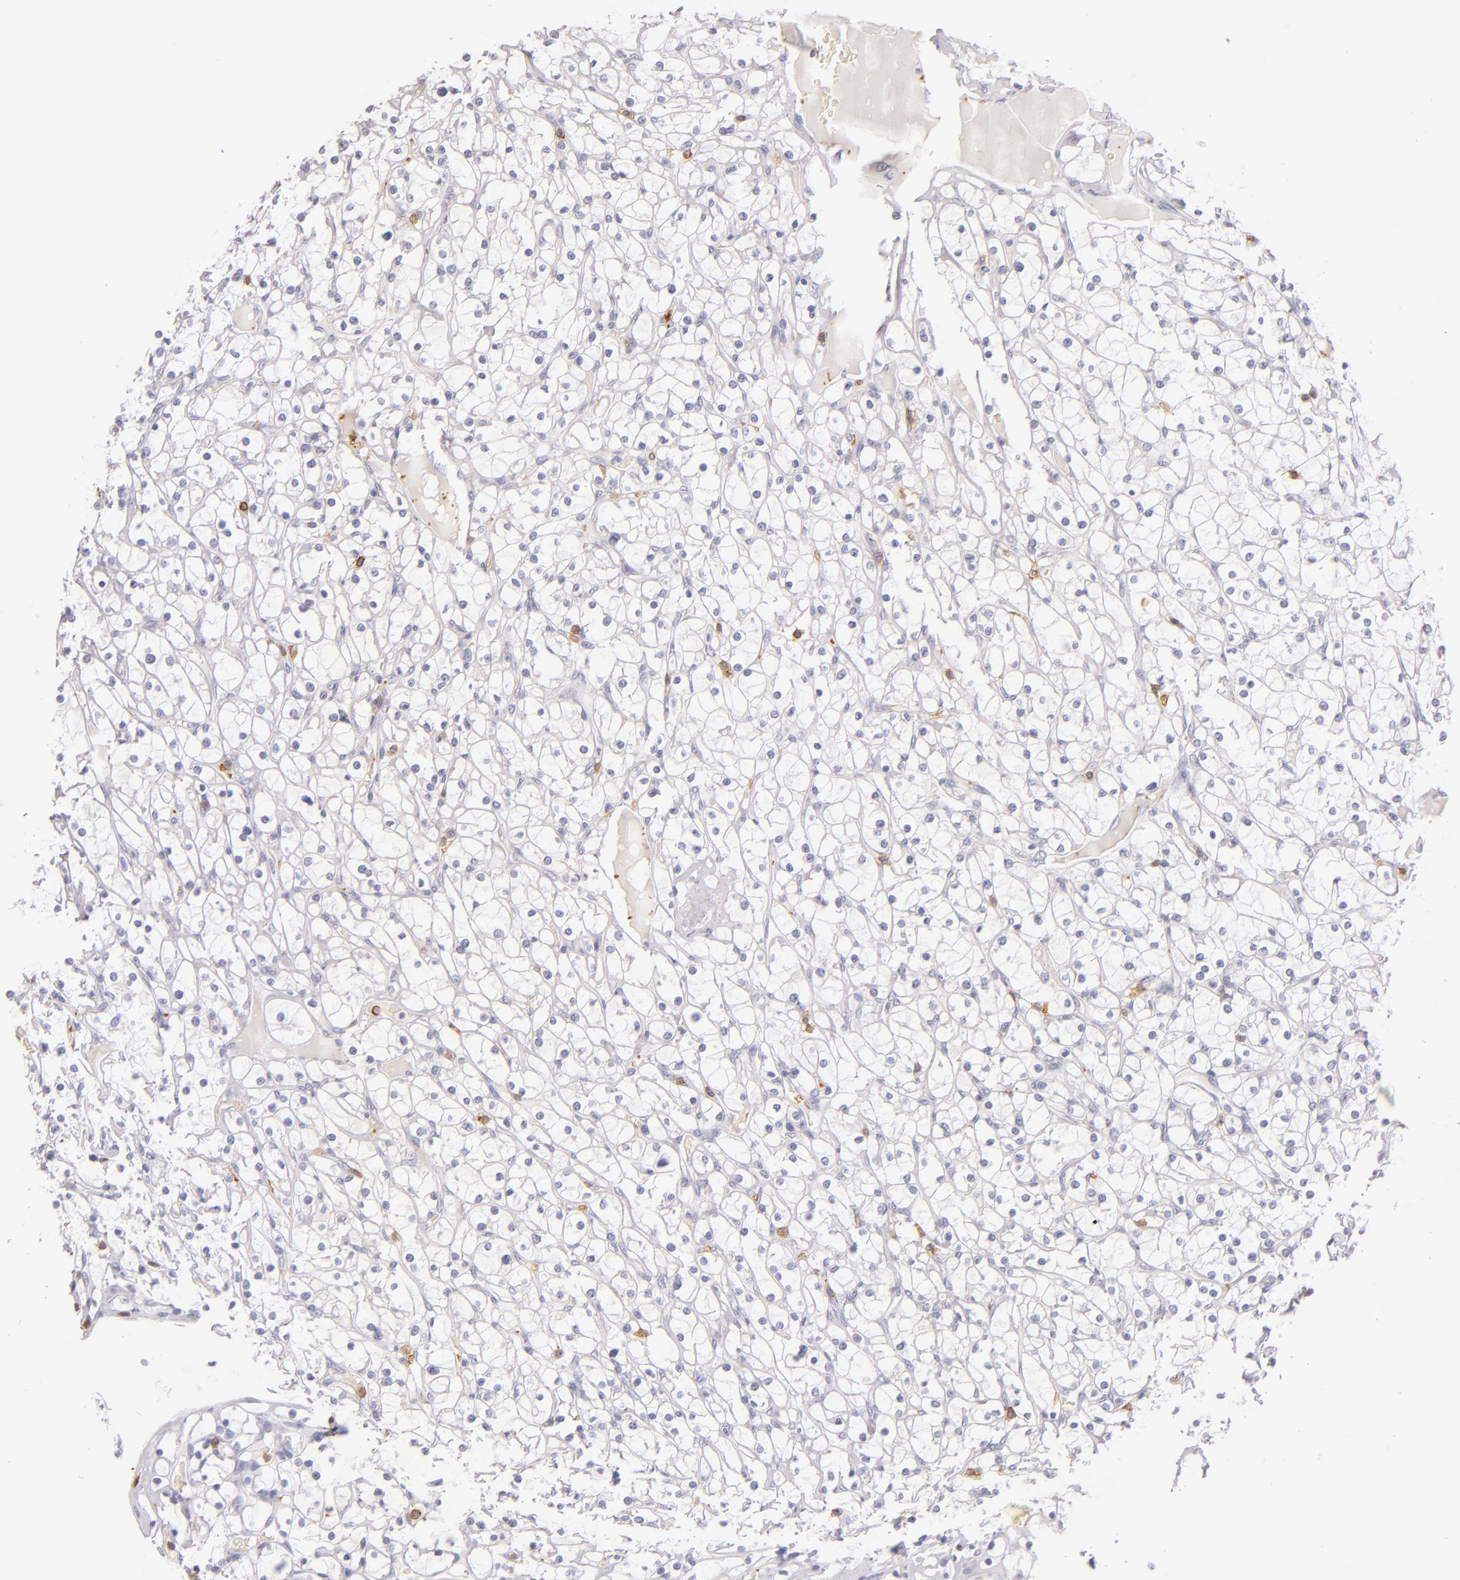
{"staining": {"intensity": "negative", "quantity": "none", "location": "none"}, "tissue": "renal cancer", "cell_type": "Tumor cells", "image_type": "cancer", "snomed": [{"axis": "morphology", "description": "Adenocarcinoma, NOS"}, {"axis": "topography", "description": "Kidney"}], "caption": "Immunohistochemistry photomicrograph of neoplastic tissue: renal adenocarcinoma stained with DAB (3,3'-diaminobenzidine) shows no significant protein staining in tumor cells.", "gene": "LAT", "patient": {"sex": "female", "age": 73}}